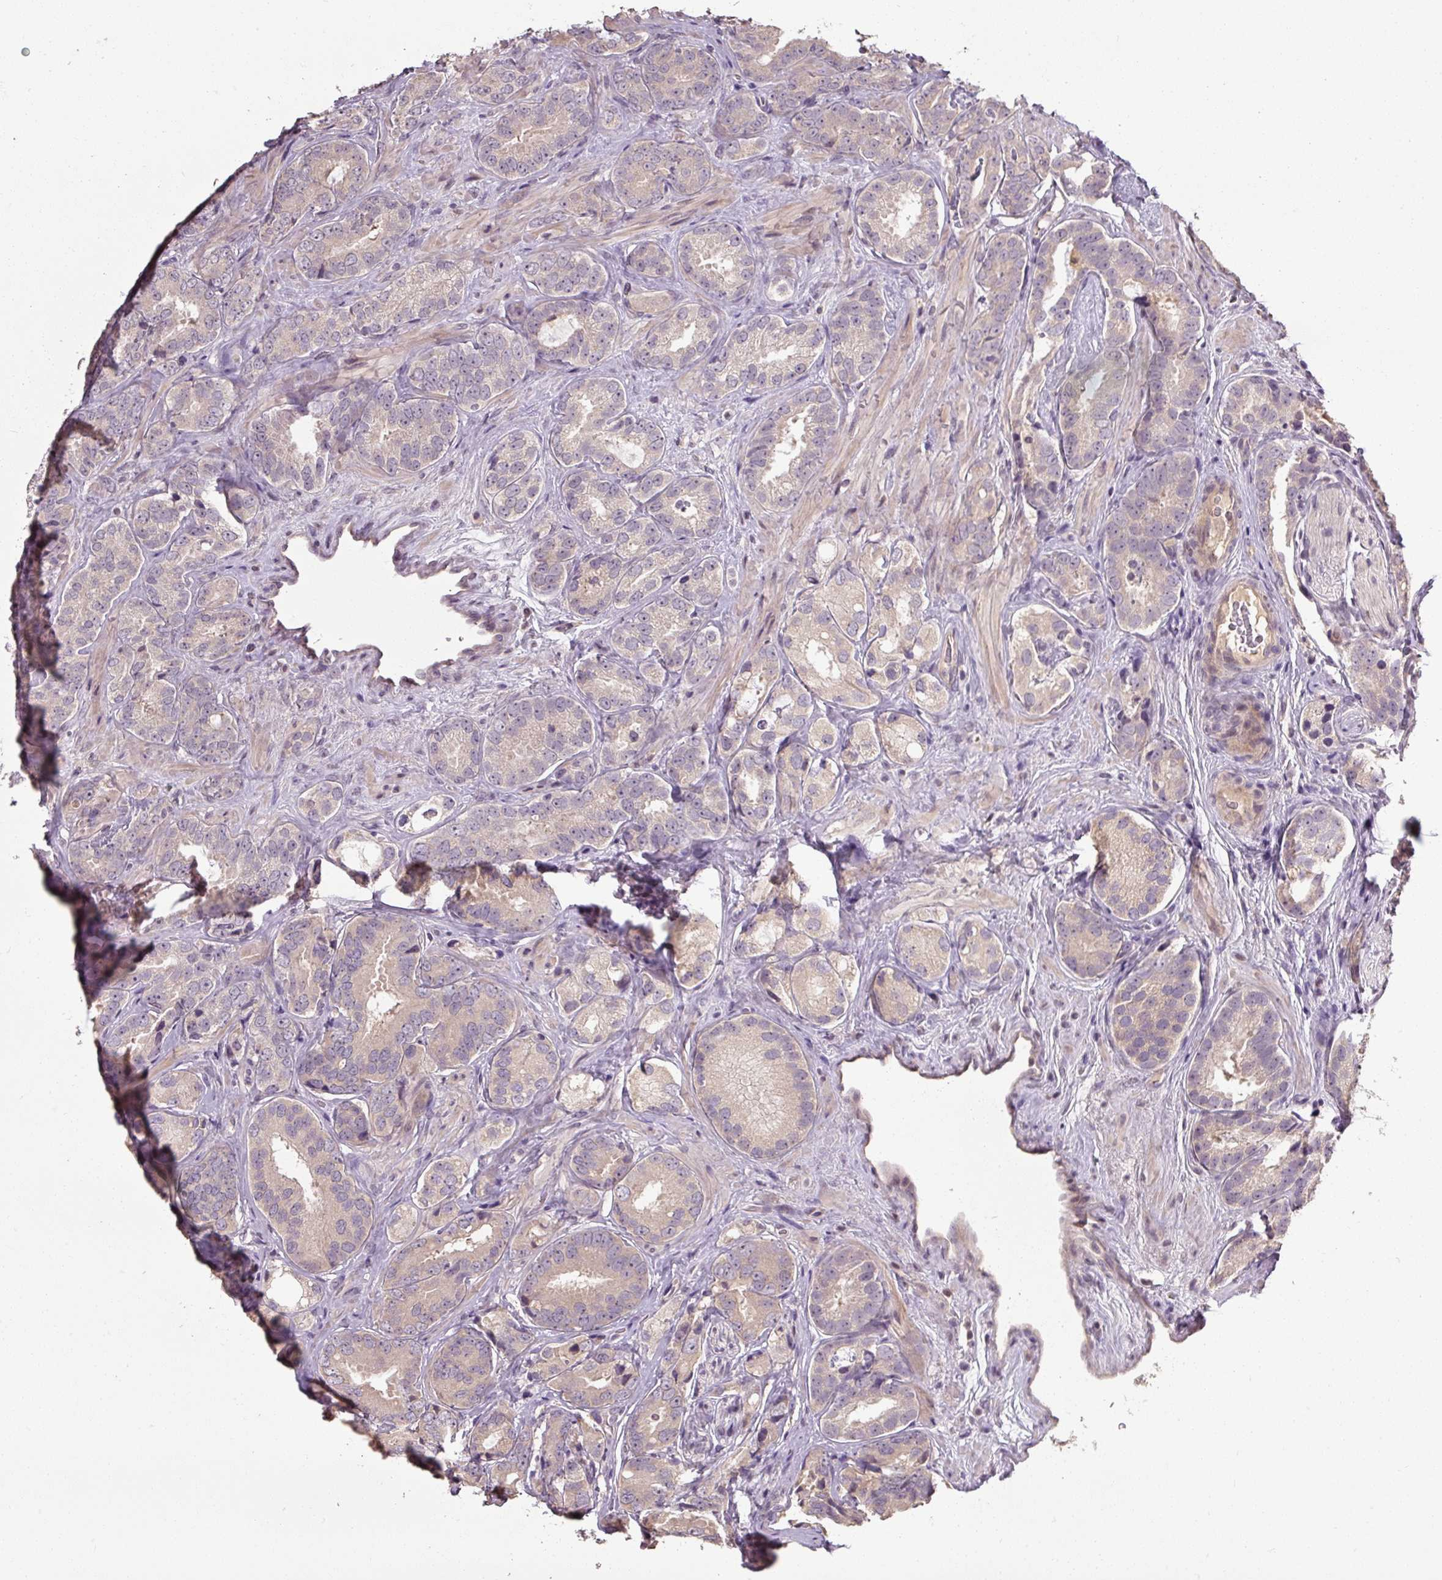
{"staining": {"intensity": "negative", "quantity": "none", "location": "none"}, "tissue": "prostate cancer", "cell_type": "Tumor cells", "image_type": "cancer", "snomed": [{"axis": "morphology", "description": "Adenocarcinoma, High grade"}, {"axis": "topography", "description": "Prostate"}], "caption": "An immunohistochemistry micrograph of prostate cancer is shown. There is no staining in tumor cells of prostate cancer. The staining is performed using DAB brown chromogen with nuclei counter-stained in using hematoxylin.", "gene": "CFAP65", "patient": {"sex": "male", "age": 71}}